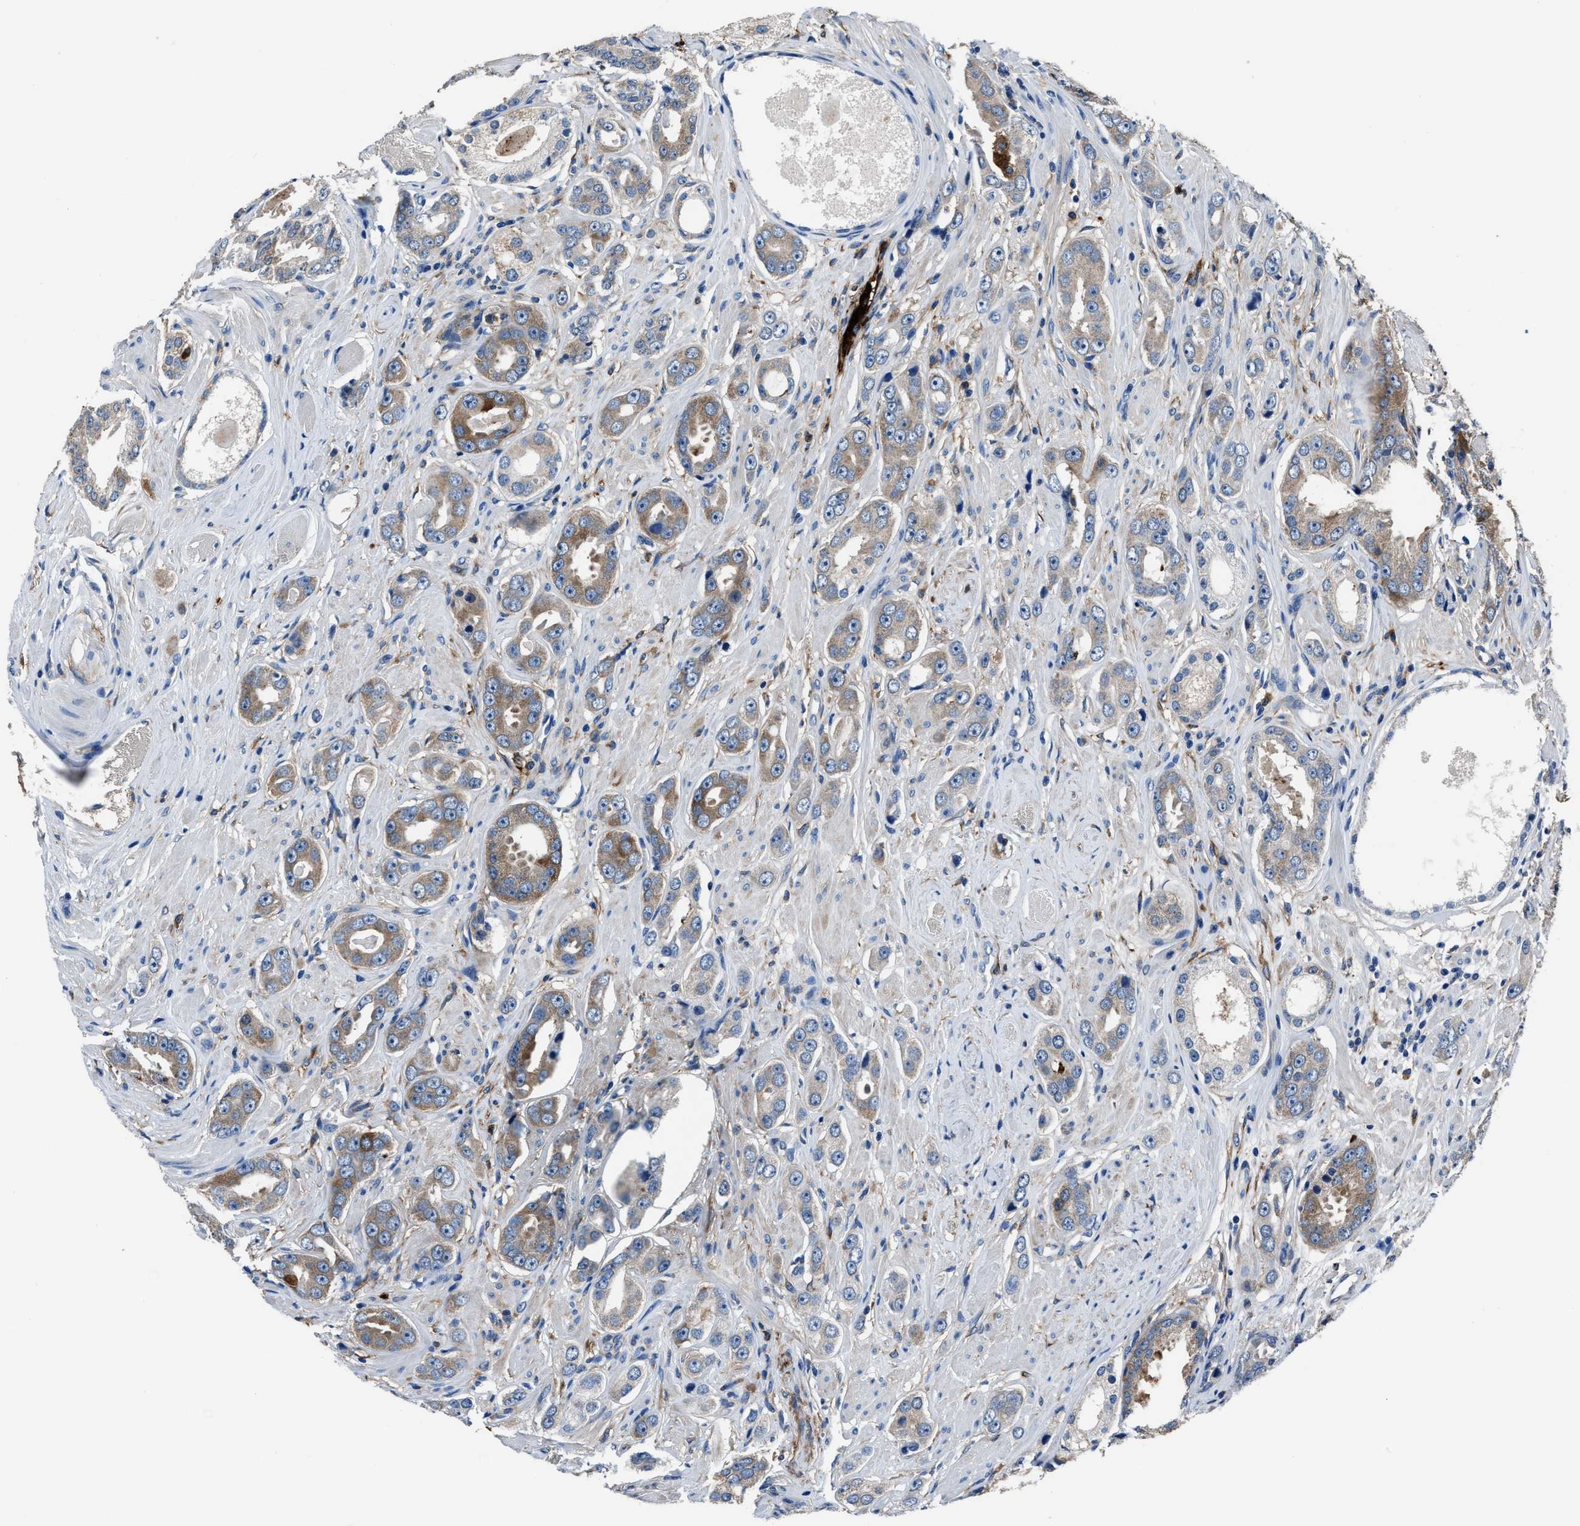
{"staining": {"intensity": "moderate", "quantity": ">75%", "location": "cytoplasmic/membranous"}, "tissue": "prostate cancer", "cell_type": "Tumor cells", "image_type": "cancer", "snomed": [{"axis": "morphology", "description": "Adenocarcinoma, Medium grade"}, {"axis": "topography", "description": "Prostate"}], "caption": "Protein staining of prostate cancer (adenocarcinoma (medium-grade)) tissue exhibits moderate cytoplasmic/membranous positivity in approximately >75% of tumor cells.", "gene": "FTL", "patient": {"sex": "male", "age": 53}}